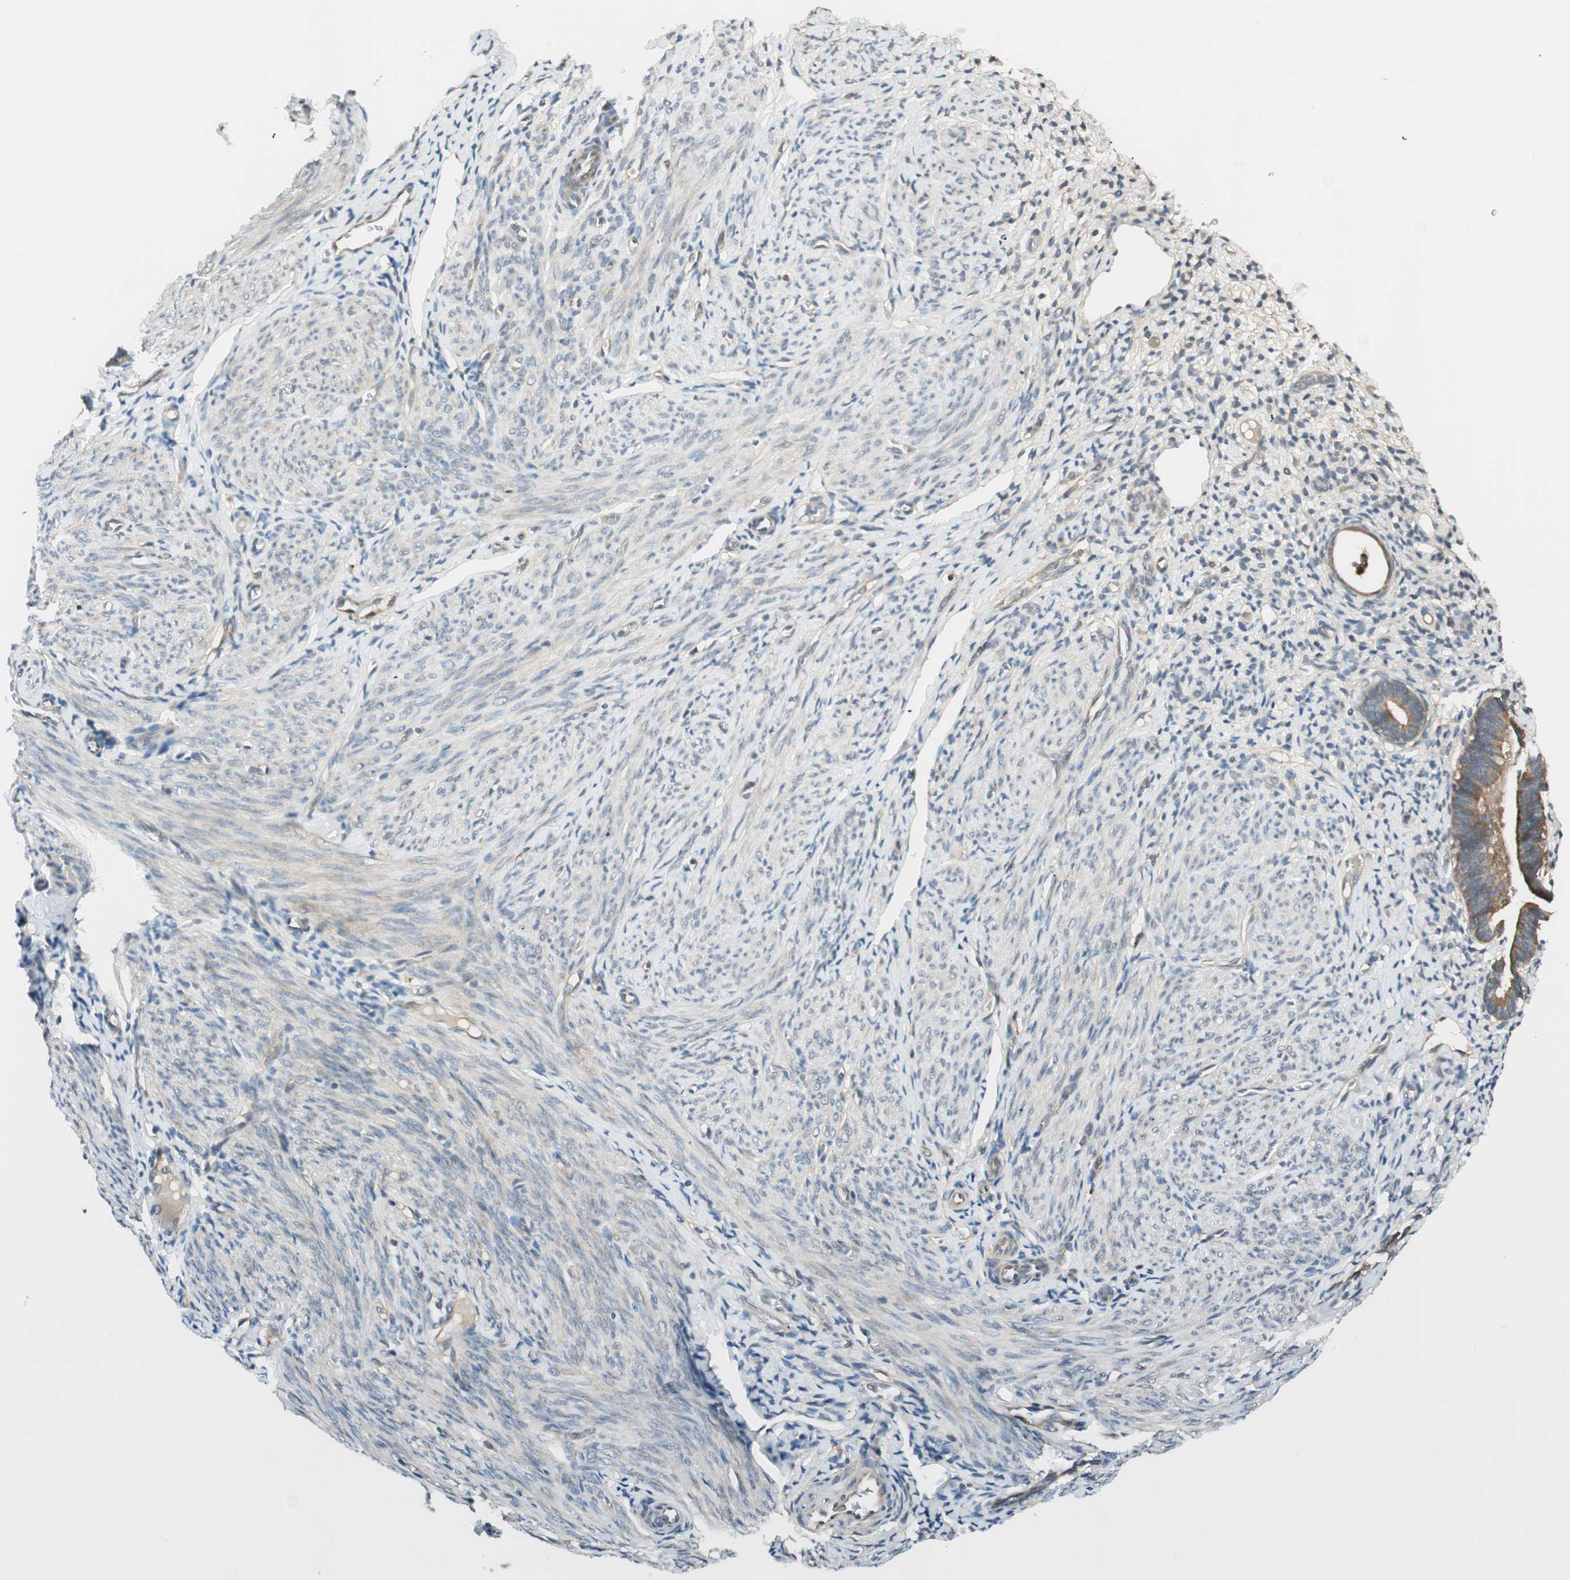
{"staining": {"intensity": "negative", "quantity": "none", "location": "none"}, "tissue": "endometrium", "cell_type": "Cells in endometrial stroma", "image_type": "normal", "snomed": [{"axis": "morphology", "description": "Normal tissue, NOS"}, {"axis": "topography", "description": "Endometrium"}], "caption": "A high-resolution micrograph shows IHC staining of unremarkable endometrium, which exhibits no significant staining in cells in endometrial stroma.", "gene": "PSMD8", "patient": {"sex": "female", "age": 61}}